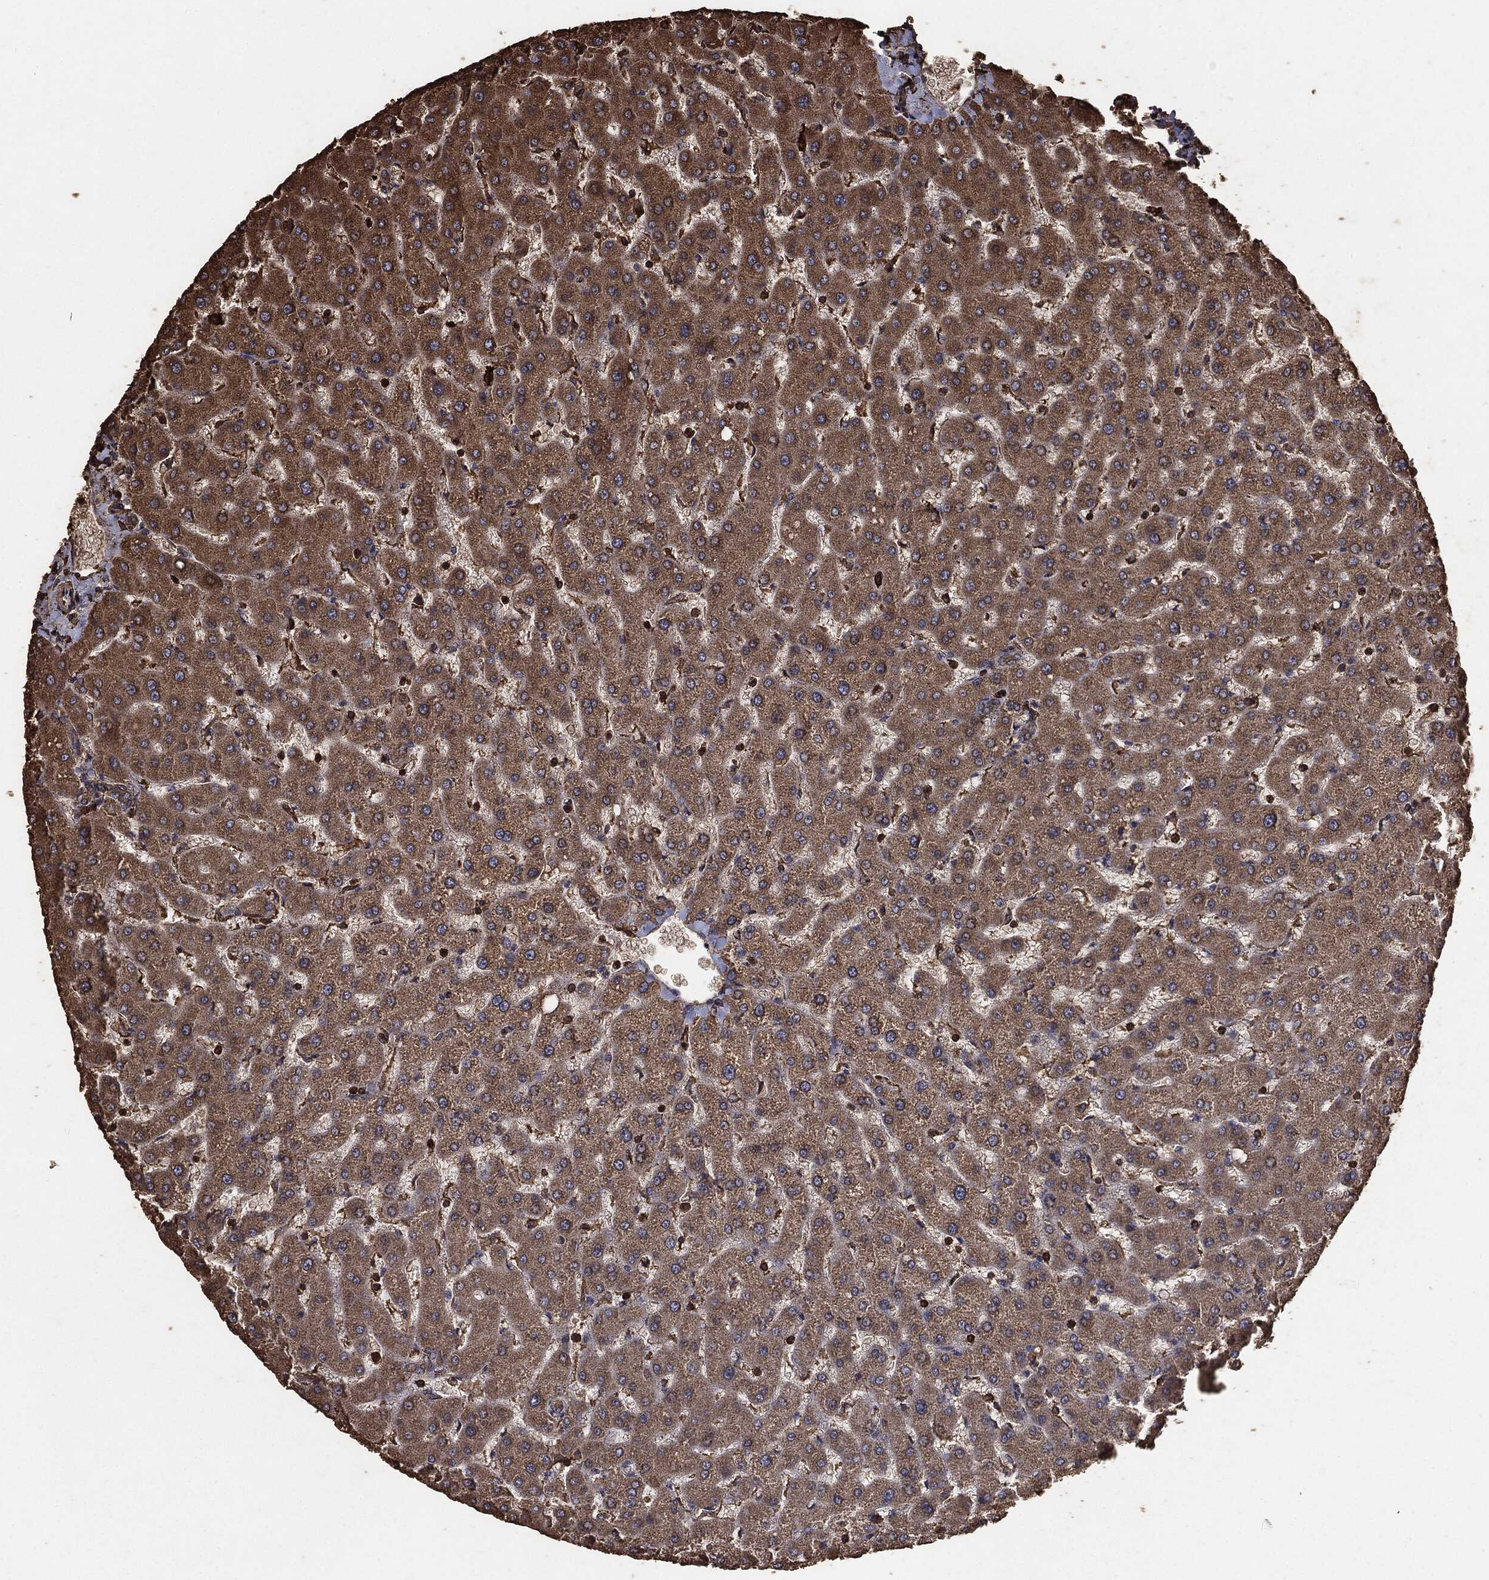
{"staining": {"intensity": "negative", "quantity": "none", "location": "none"}, "tissue": "liver", "cell_type": "Cholangiocytes", "image_type": "normal", "snomed": [{"axis": "morphology", "description": "Normal tissue, NOS"}, {"axis": "topography", "description": "Liver"}], "caption": "DAB immunohistochemical staining of unremarkable liver shows no significant positivity in cholangiocytes.", "gene": "MTOR", "patient": {"sex": "female", "age": 50}}